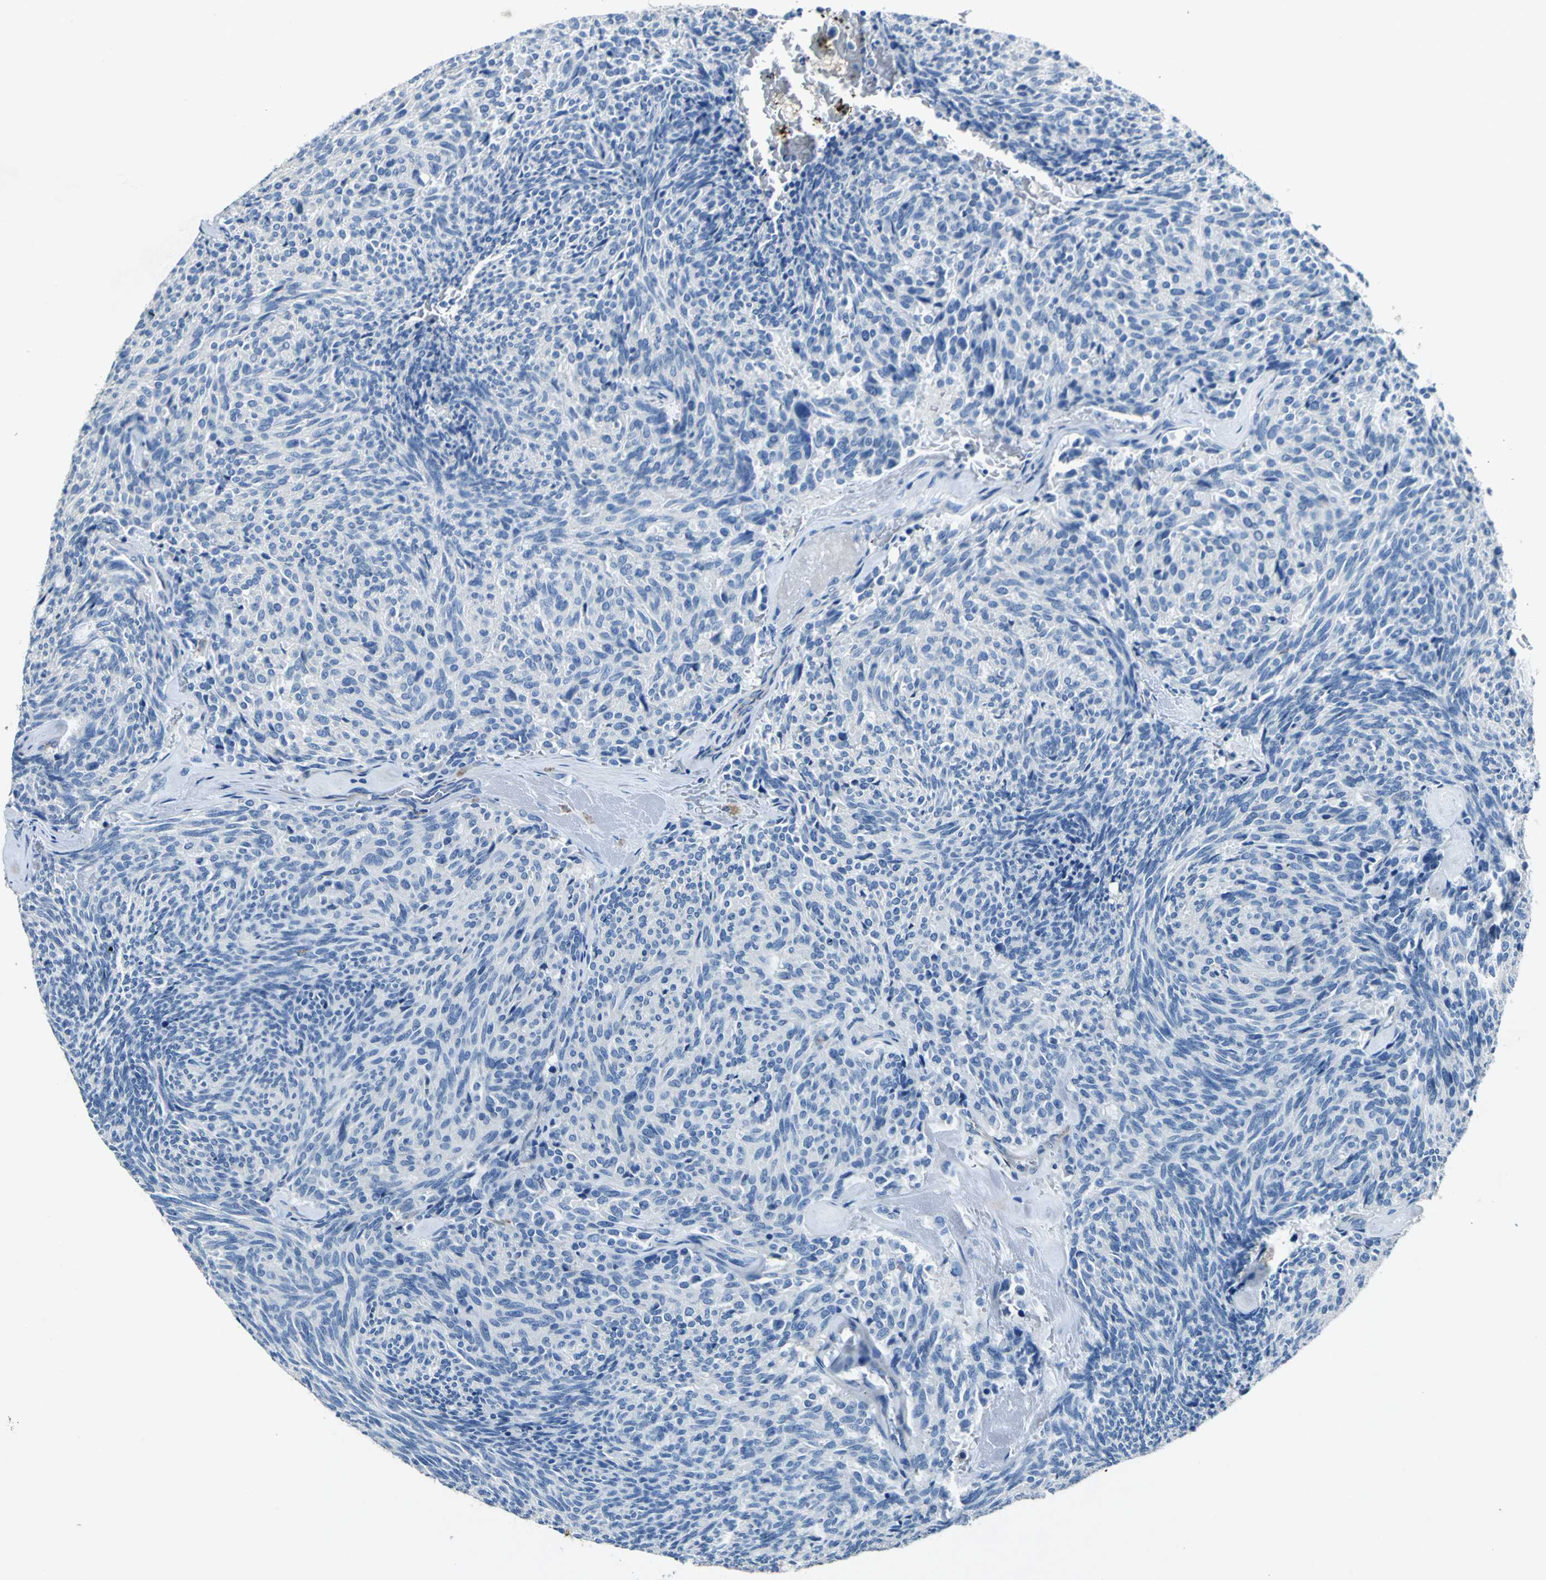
{"staining": {"intensity": "negative", "quantity": "none", "location": "none"}, "tissue": "carcinoid", "cell_type": "Tumor cells", "image_type": "cancer", "snomed": [{"axis": "morphology", "description": "Carcinoid, malignant, NOS"}, {"axis": "topography", "description": "Pancreas"}], "caption": "Carcinoid stained for a protein using IHC reveals no positivity tumor cells.", "gene": "RPS13", "patient": {"sex": "female", "age": 54}}